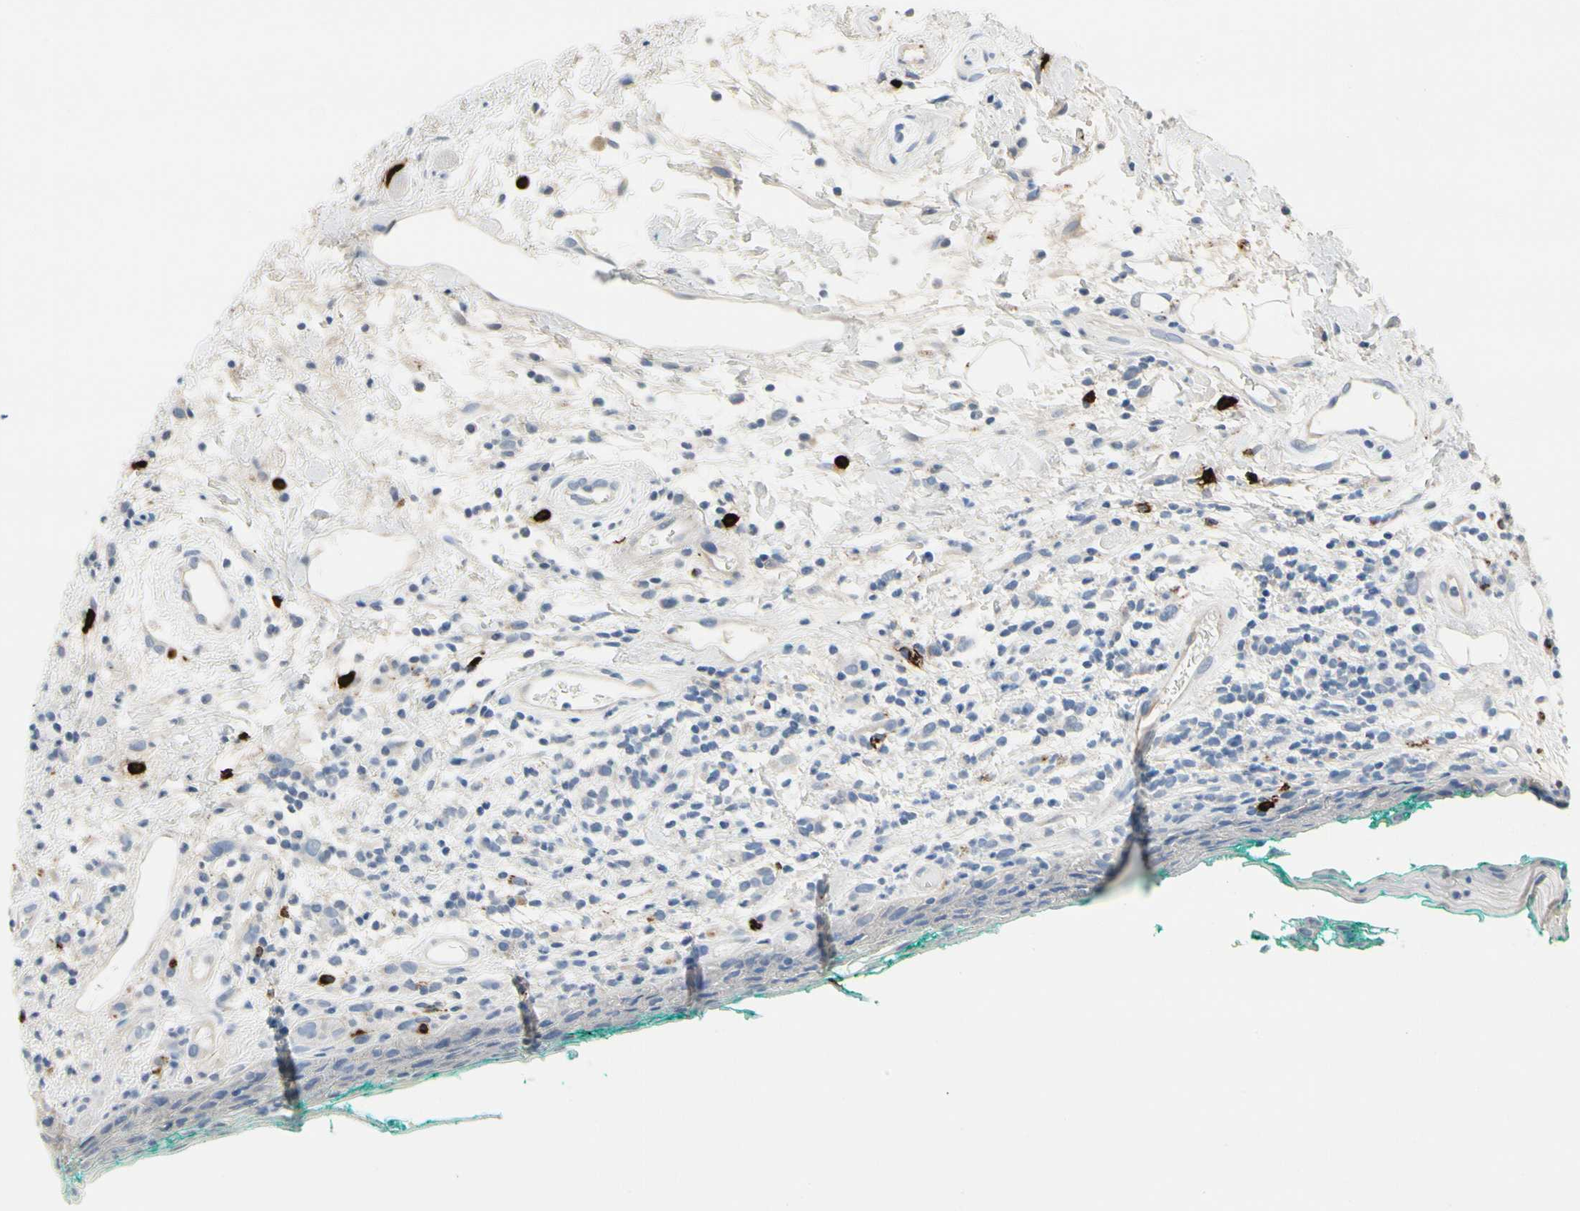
{"staining": {"intensity": "negative", "quantity": "none", "location": "none"}, "tissue": "oral mucosa", "cell_type": "Squamous epithelial cells", "image_type": "normal", "snomed": [{"axis": "morphology", "description": "Normal tissue, NOS"}, {"axis": "topography", "description": "Skeletal muscle"}, {"axis": "topography", "description": "Oral tissue"}, {"axis": "topography", "description": "Peripheral nerve tissue"}], "caption": "Protein analysis of normal oral mucosa displays no significant expression in squamous epithelial cells.", "gene": "CPA3", "patient": {"sex": "female", "age": 84}}